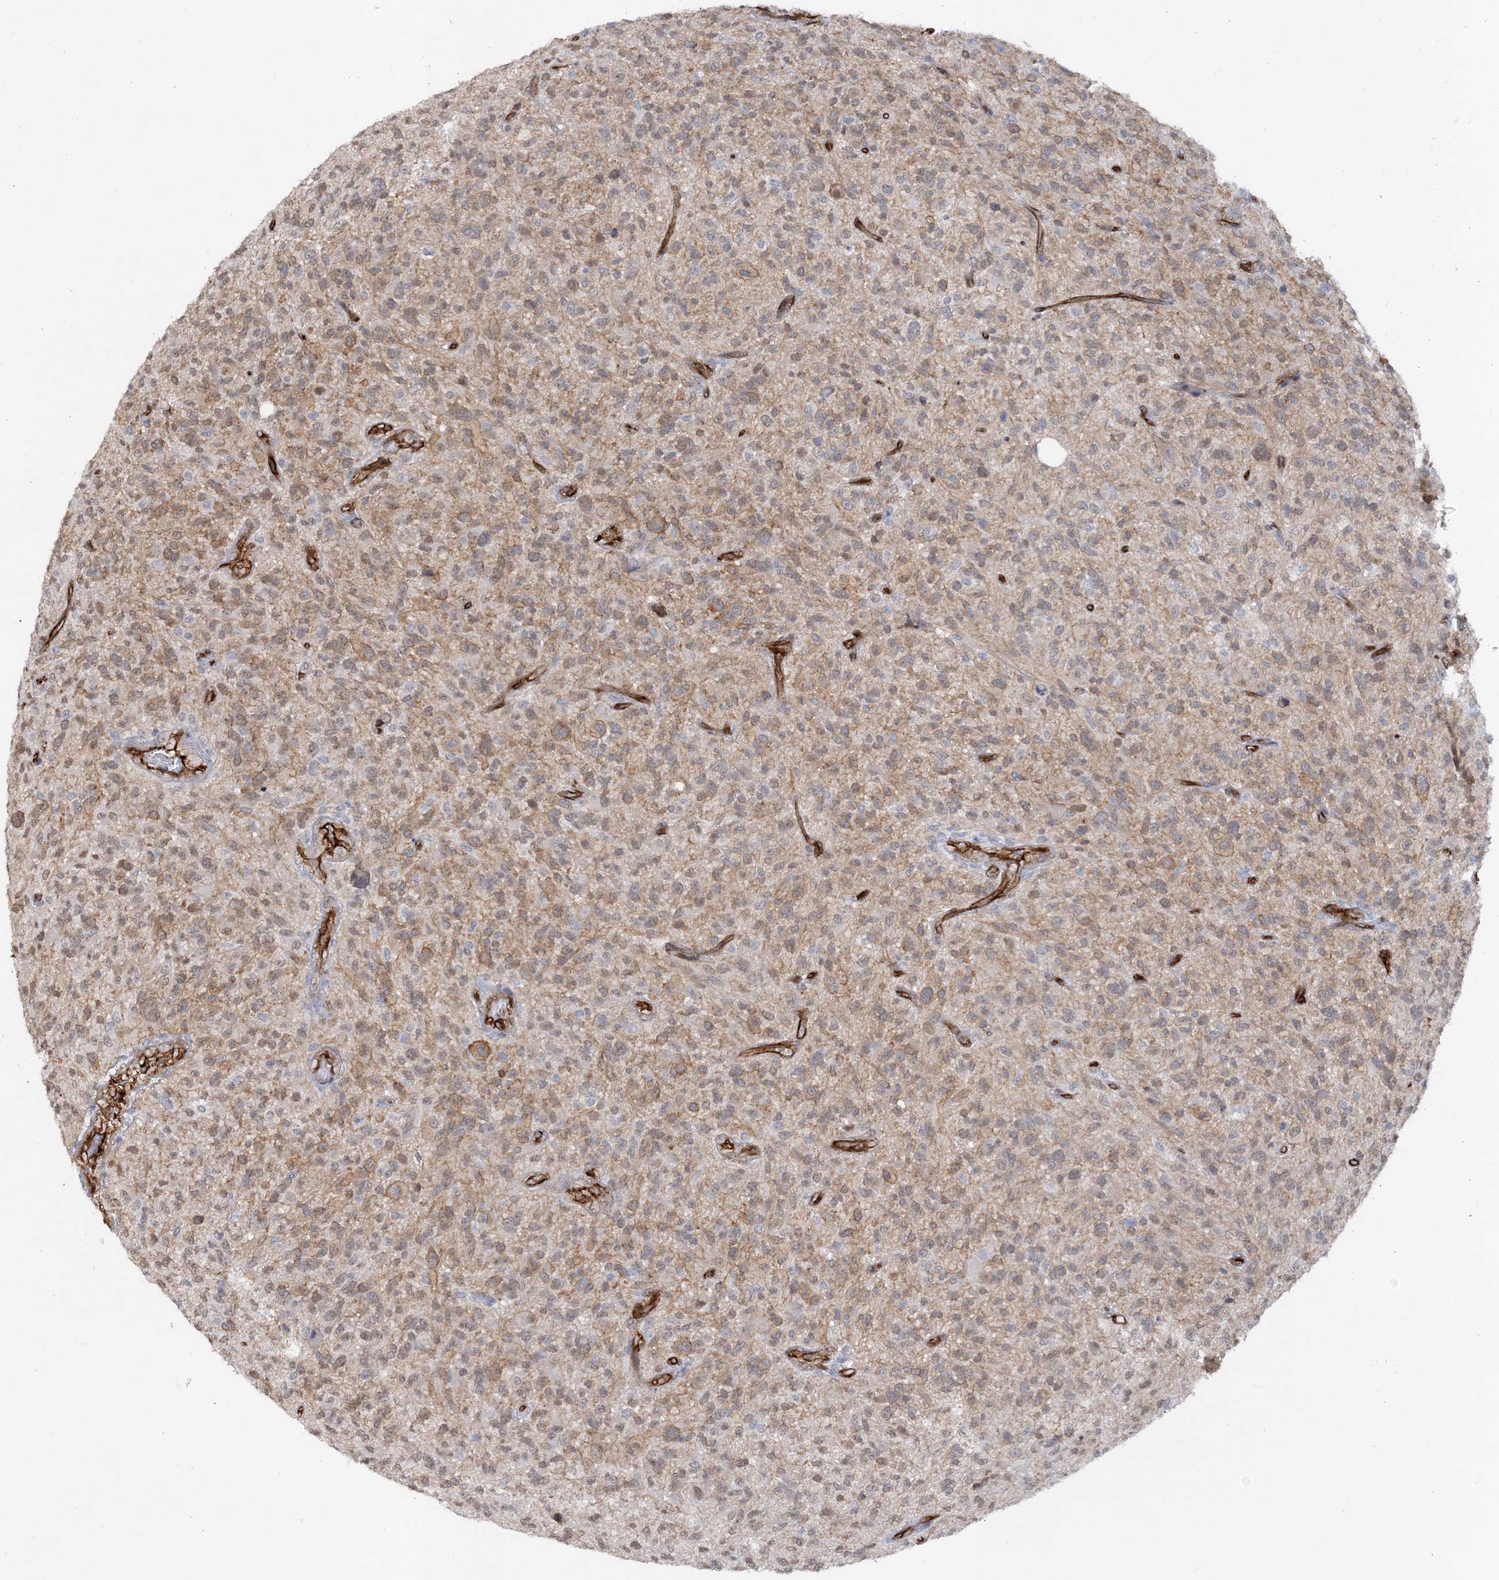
{"staining": {"intensity": "weak", "quantity": ">75%", "location": "cytoplasmic/membranous"}, "tissue": "glioma", "cell_type": "Tumor cells", "image_type": "cancer", "snomed": [{"axis": "morphology", "description": "Glioma, malignant, High grade"}, {"axis": "topography", "description": "Brain"}], "caption": "Protein positivity by IHC exhibits weak cytoplasmic/membranous staining in about >75% of tumor cells in malignant glioma (high-grade). The staining was performed using DAB, with brown indicating positive protein expression. Nuclei are stained blue with hematoxylin.", "gene": "RAI14", "patient": {"sex": "male", "age": 47}}